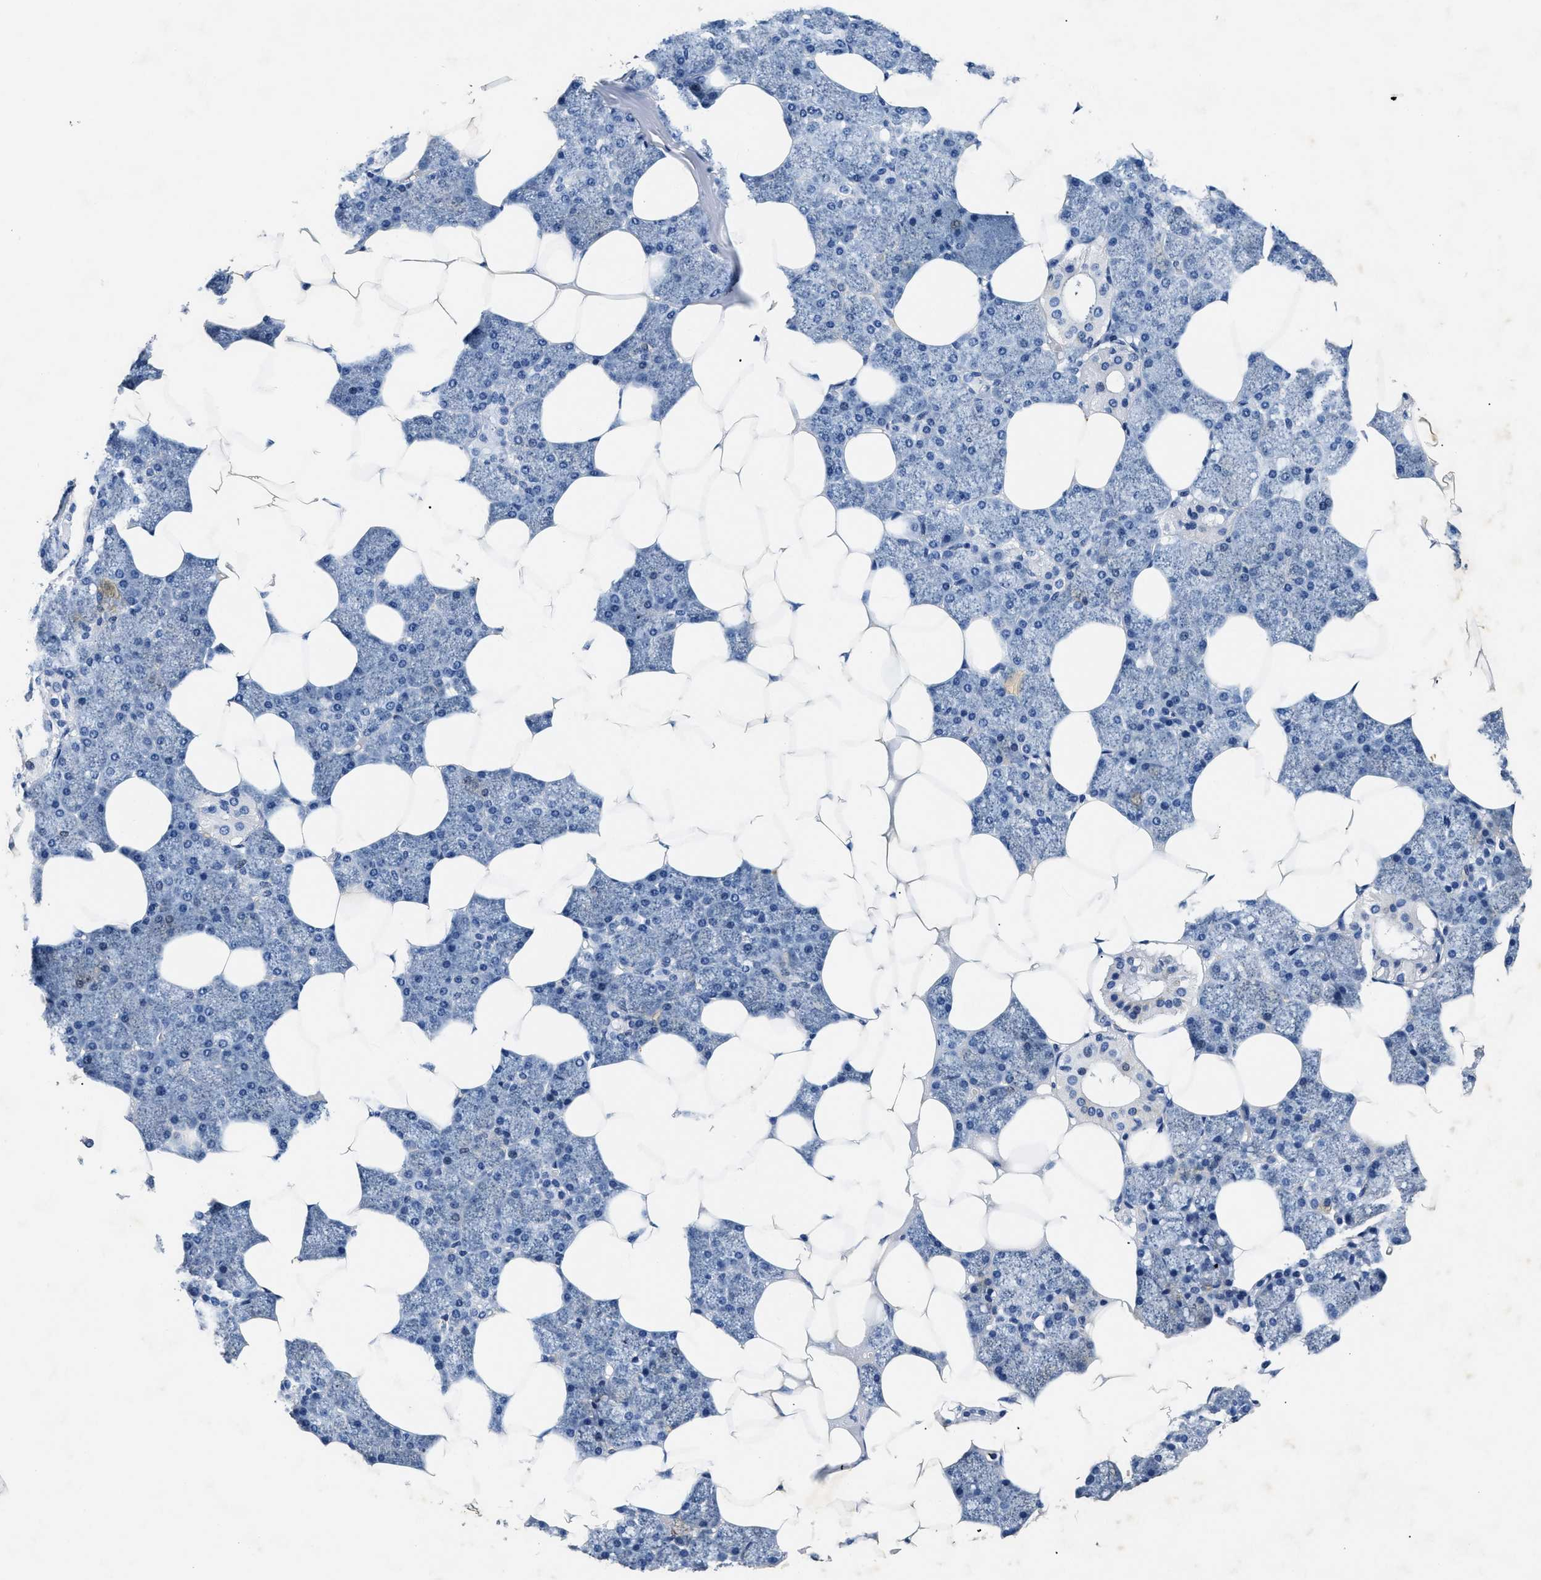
{"staining": {"intensity": "negative", "quantity": "none", "location": "none"}, "tissue": "salivary gland", "cell_type": "Glandular cells", "image_type": "normal", "snomed": [{"axis": "morphology", "description": "Normal tissue, NOS"}, {"axis": "topography", "description": "Salivary gland"}], "caption": "IHC micrograph of unremarkable salivary gland stained for a protein (brown), which reveals no expression in glandular cells. (DAB IHC, high magnification).", "gene": "LAMA3", "patient": {"sex": "male", "age": 62}}